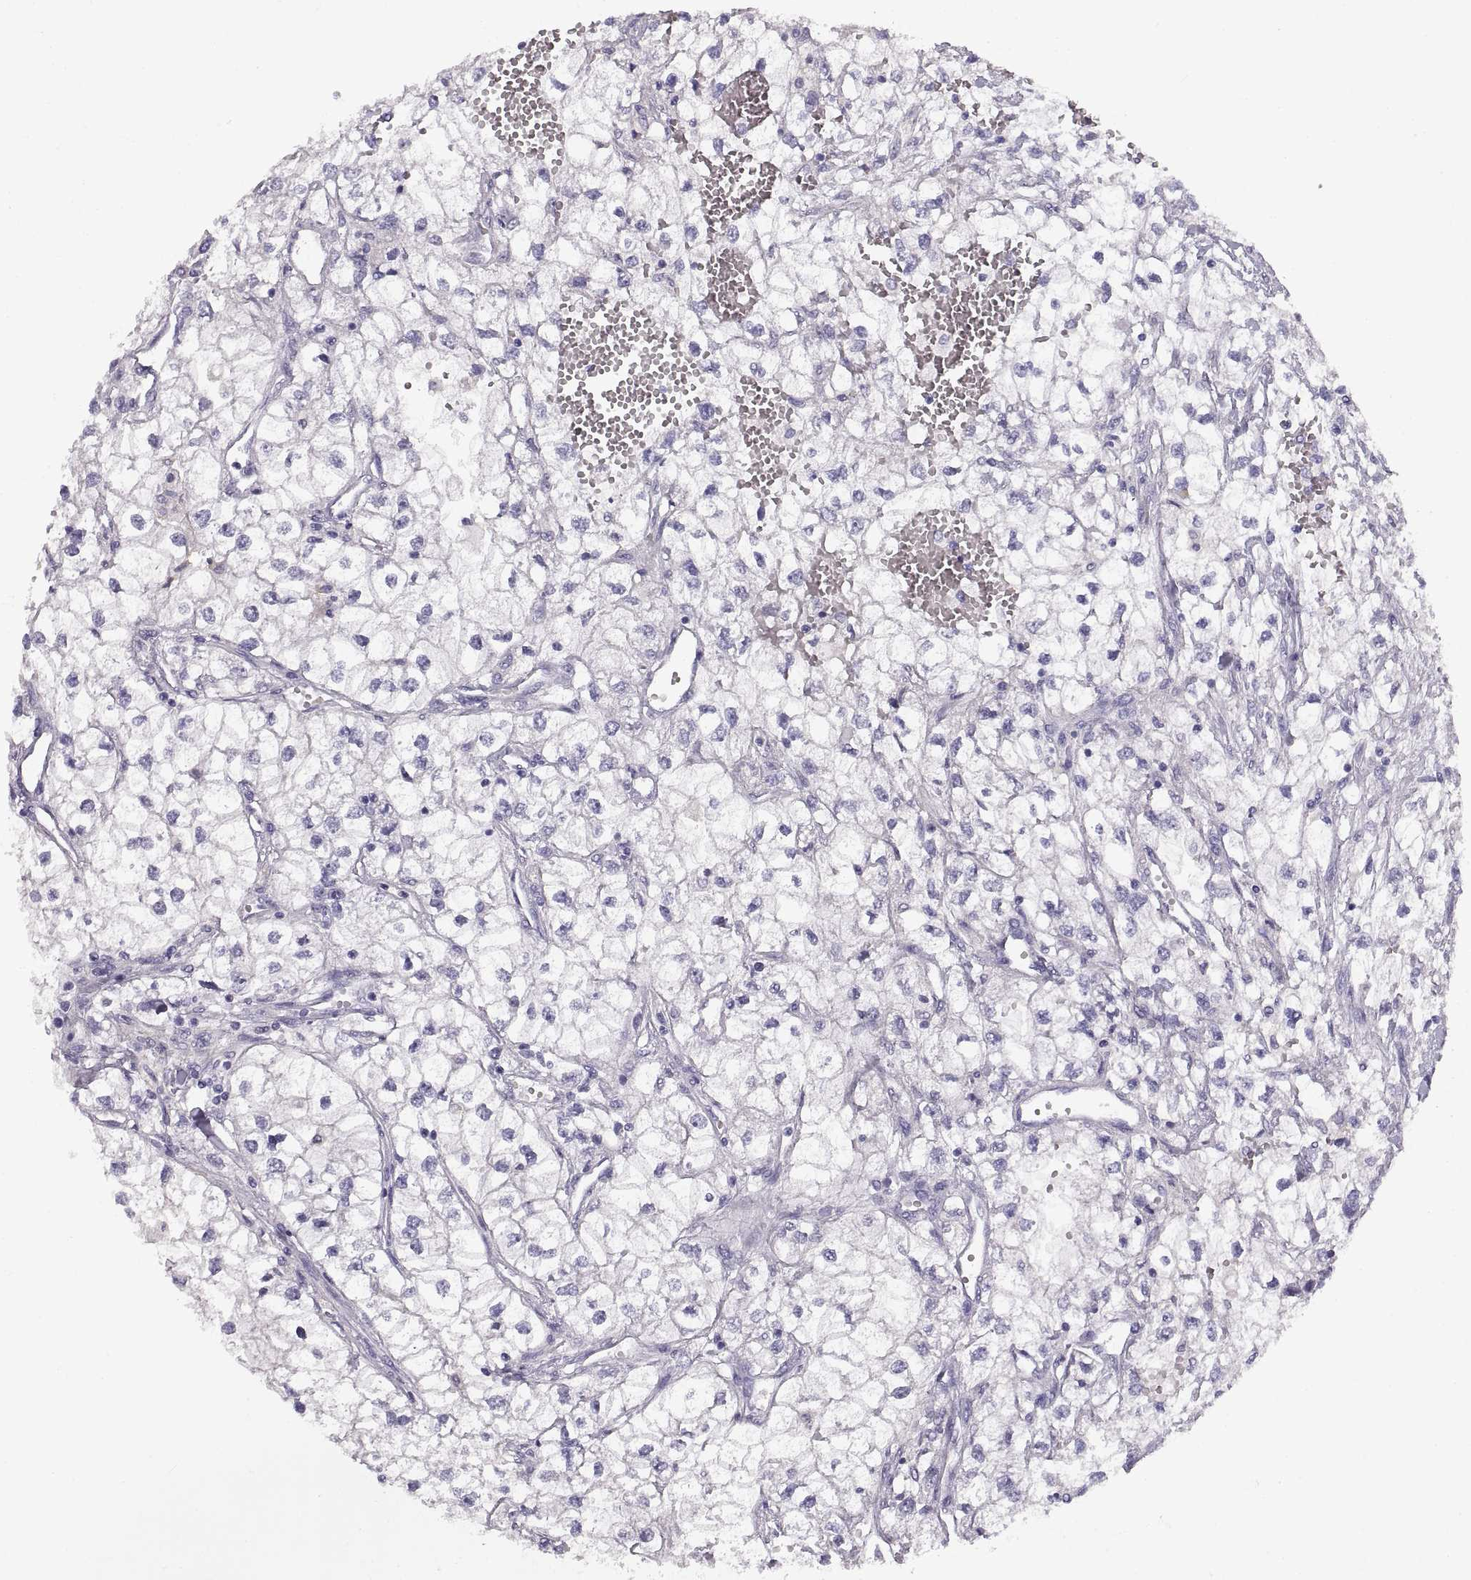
{"staining": {"intensity": "negative", "quantity": "none", "location": "none"}, "tissue": "renal cancer", "cell_type": "Tumor cells", "image_type": "cancer", "snomed": [{"axis": "morphology", "description": "Adenocarcinoma, NOS"}, {"axis": "topography", "description": "Kidney"}], "caption": "Renal cancer (adenocarcinoma) stained for a protein using immunohistochemistry (IHC) reveals no staining tumor cells.", "gene": "CRYBB3", "patient": {"sex": "male", "age": 59}}